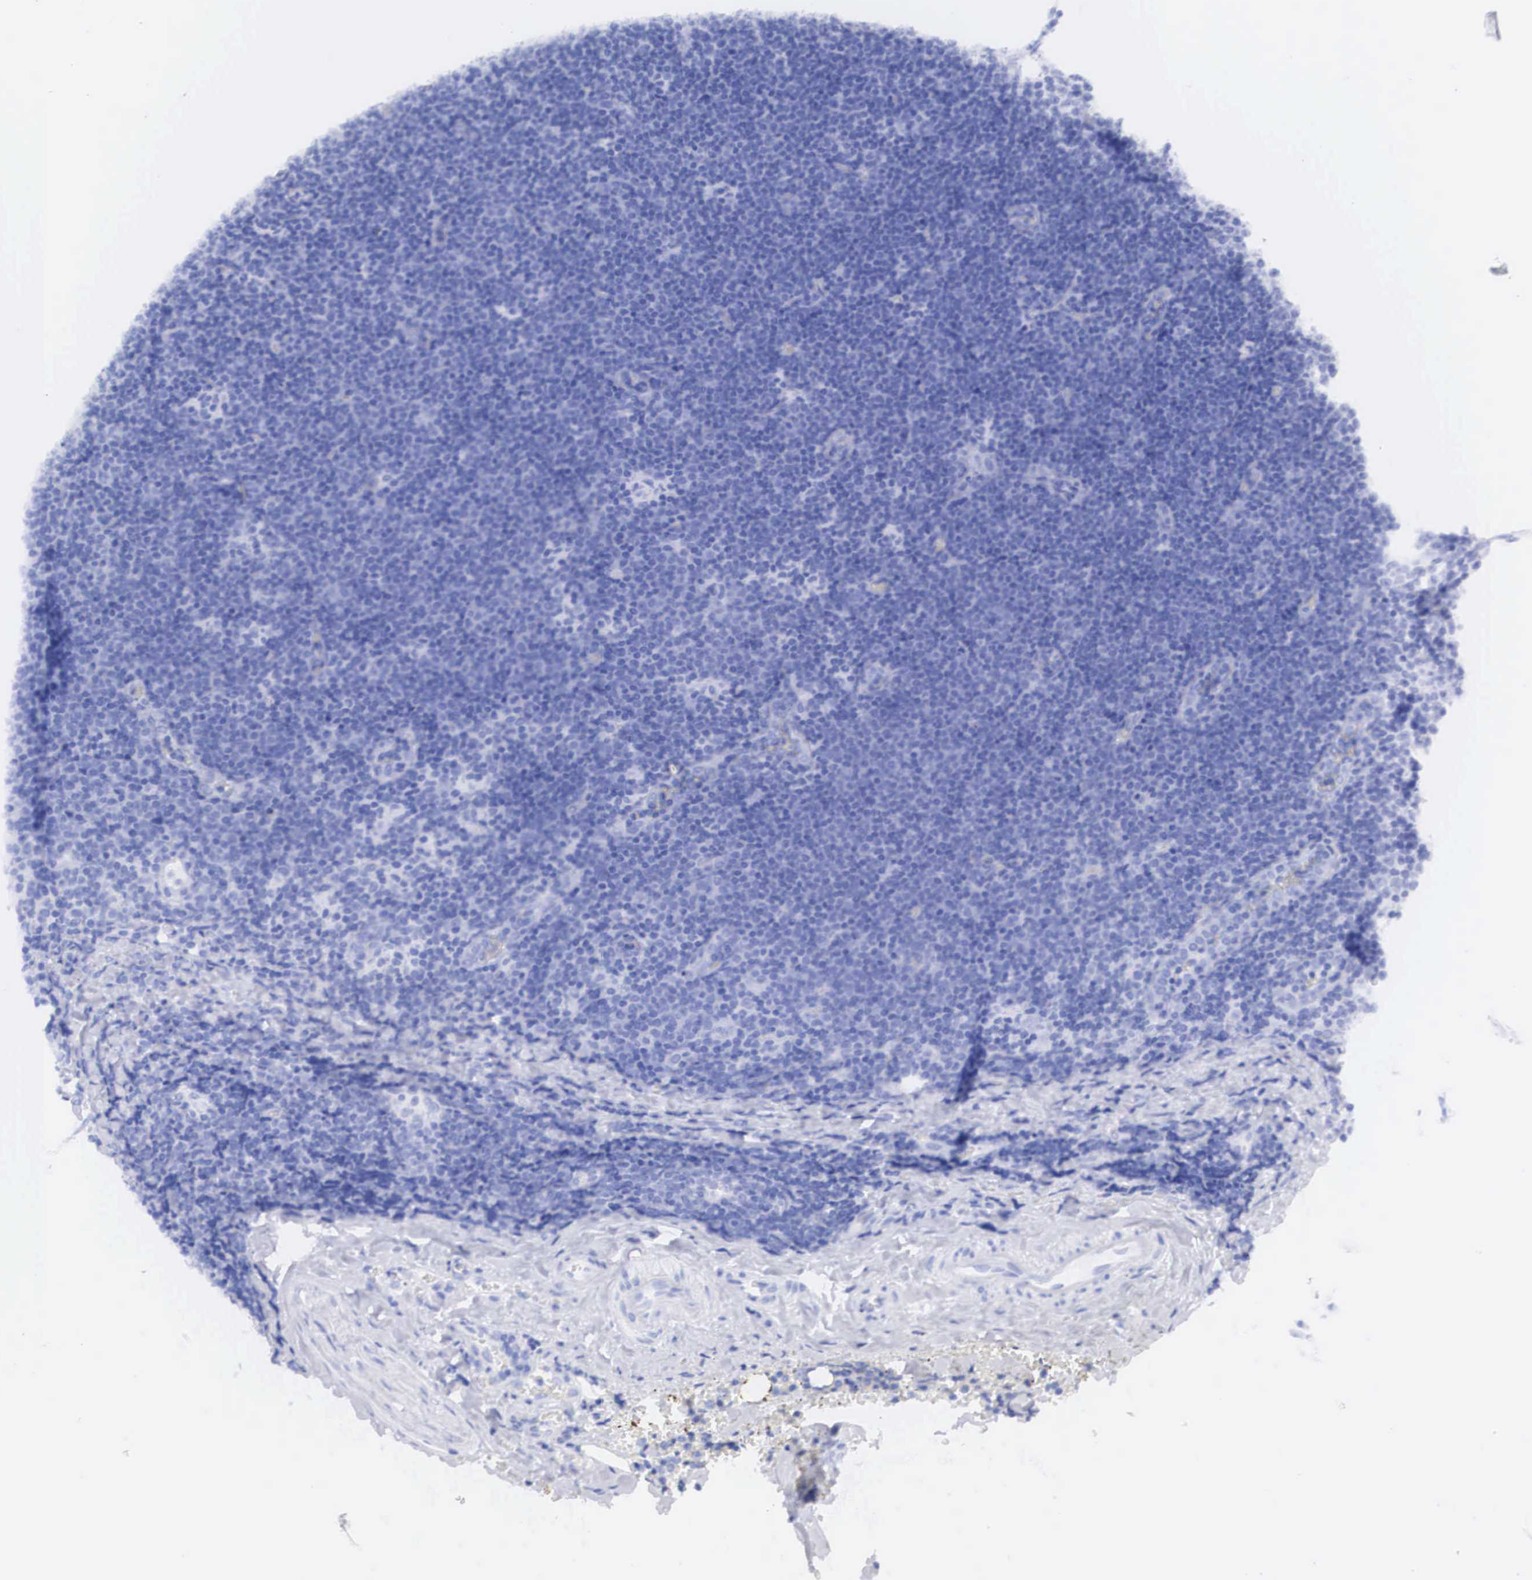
{"staining": {"intensity": "negative", "quantity": "none", "location": "none"}, "tissue": "lymphoma", "cell_type": "Tumor cells", "image_type": "cancer", "snomed": [{"axis": "morphology", "description": "Malignant lymphoma, non-Hodgkin's type, Low grade"}, {"axis": "topography", "description": "Lymph node"}], "caption": "The micrograph shows no significant staining in tumor cells of low-grade malignant lymphoma, non-Hodgkin's type.", "gene": "ERBB2", "patient": {"sex": "male", "age": 57}}